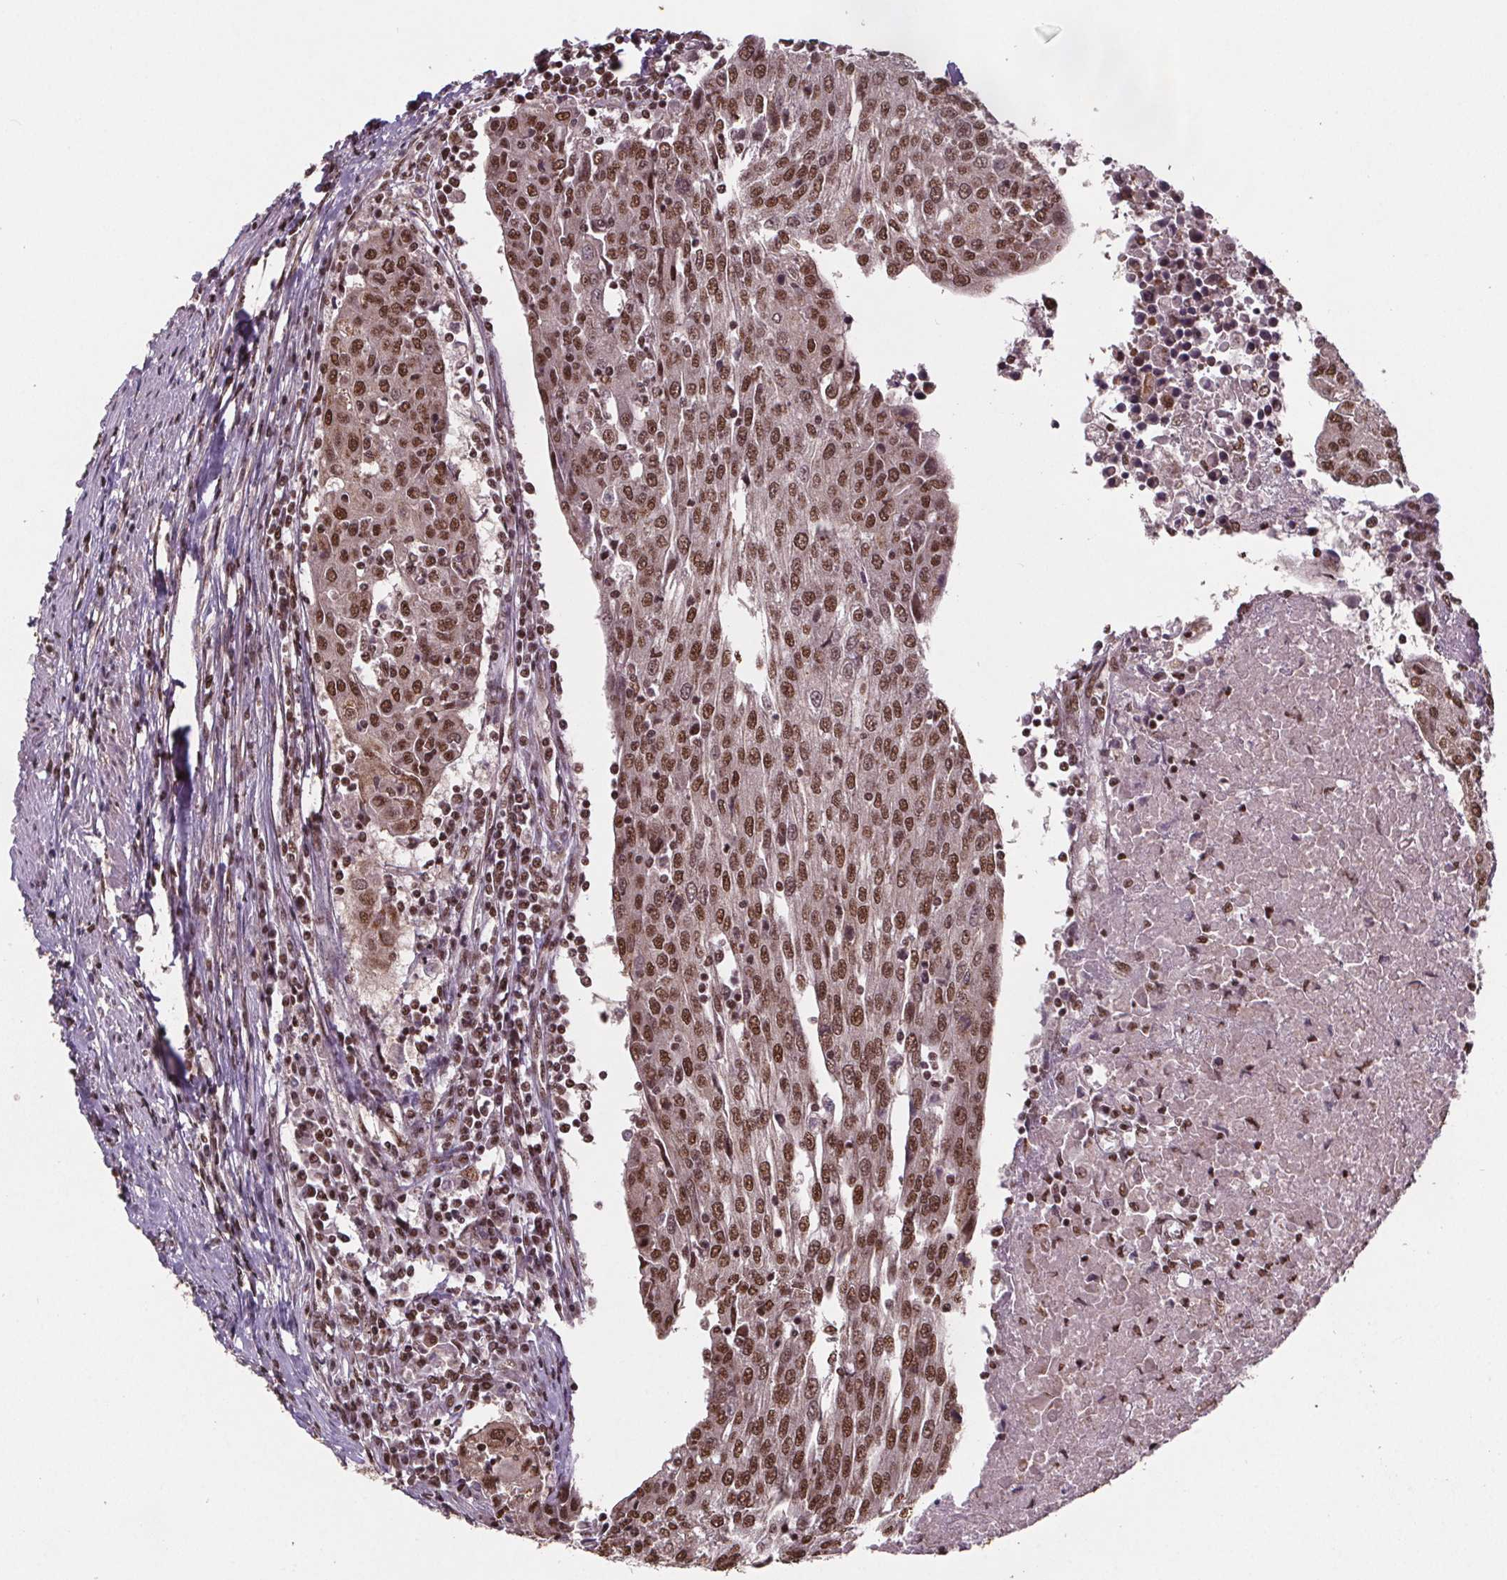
{"staining": {"intensity": "moderate", "quantity": ">75%", "location": "nuclear"}, "tissue": "urothelial cancer", "cell_type": "Tumor cells", "image_type": "cancer", "snomed": [{"axis": "morphology", "description": "Urothelial carcinoma, High grade"}, {"axis": "topography", "description": "Urinary bladder"}], "caption": "Urothelial cancer stained with a protein marker demonstrates moderate staining in tumor cells.", "gene": "JARID2", "patient": {"sex": "female", "age": 85}}